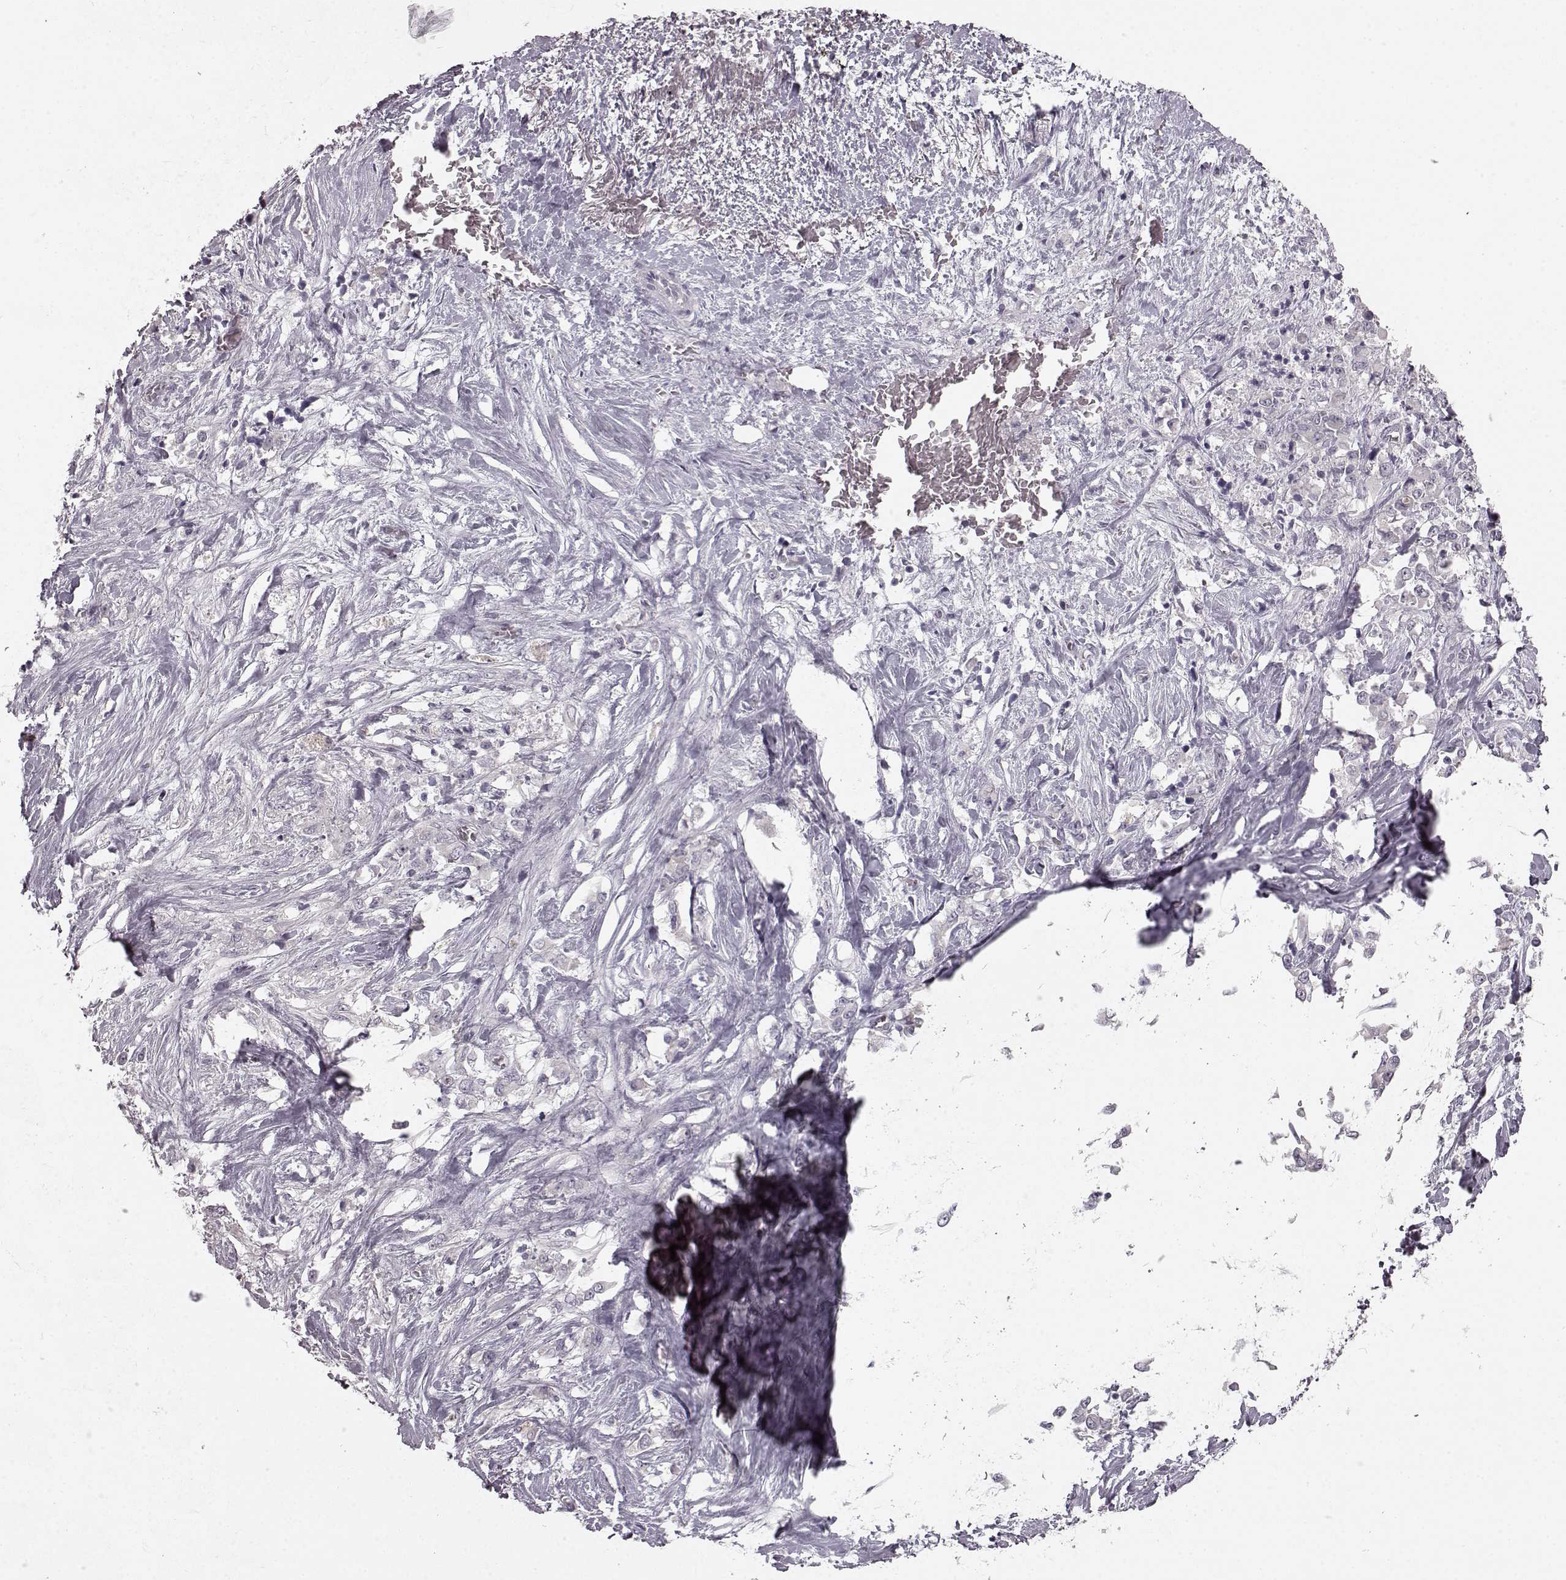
{"staining": {"intensity": "negative", "quantity": "none", "location": "none"}, "tissue": "stomach cancer", "cell_type": "Tumor cells", "image_type": "cancer", "snomed": [{"axis": "morphology", "description": "Adenocarcinoma, NOS"}, {"axis": "topography", "description": "Stomach"}], "caption": "Stomach cancer stained for a protein using immunohistochemistry shows no positivity tumor cells.", "gene": "CHIT1", "patient": {"sex": "female", "age": 76}}